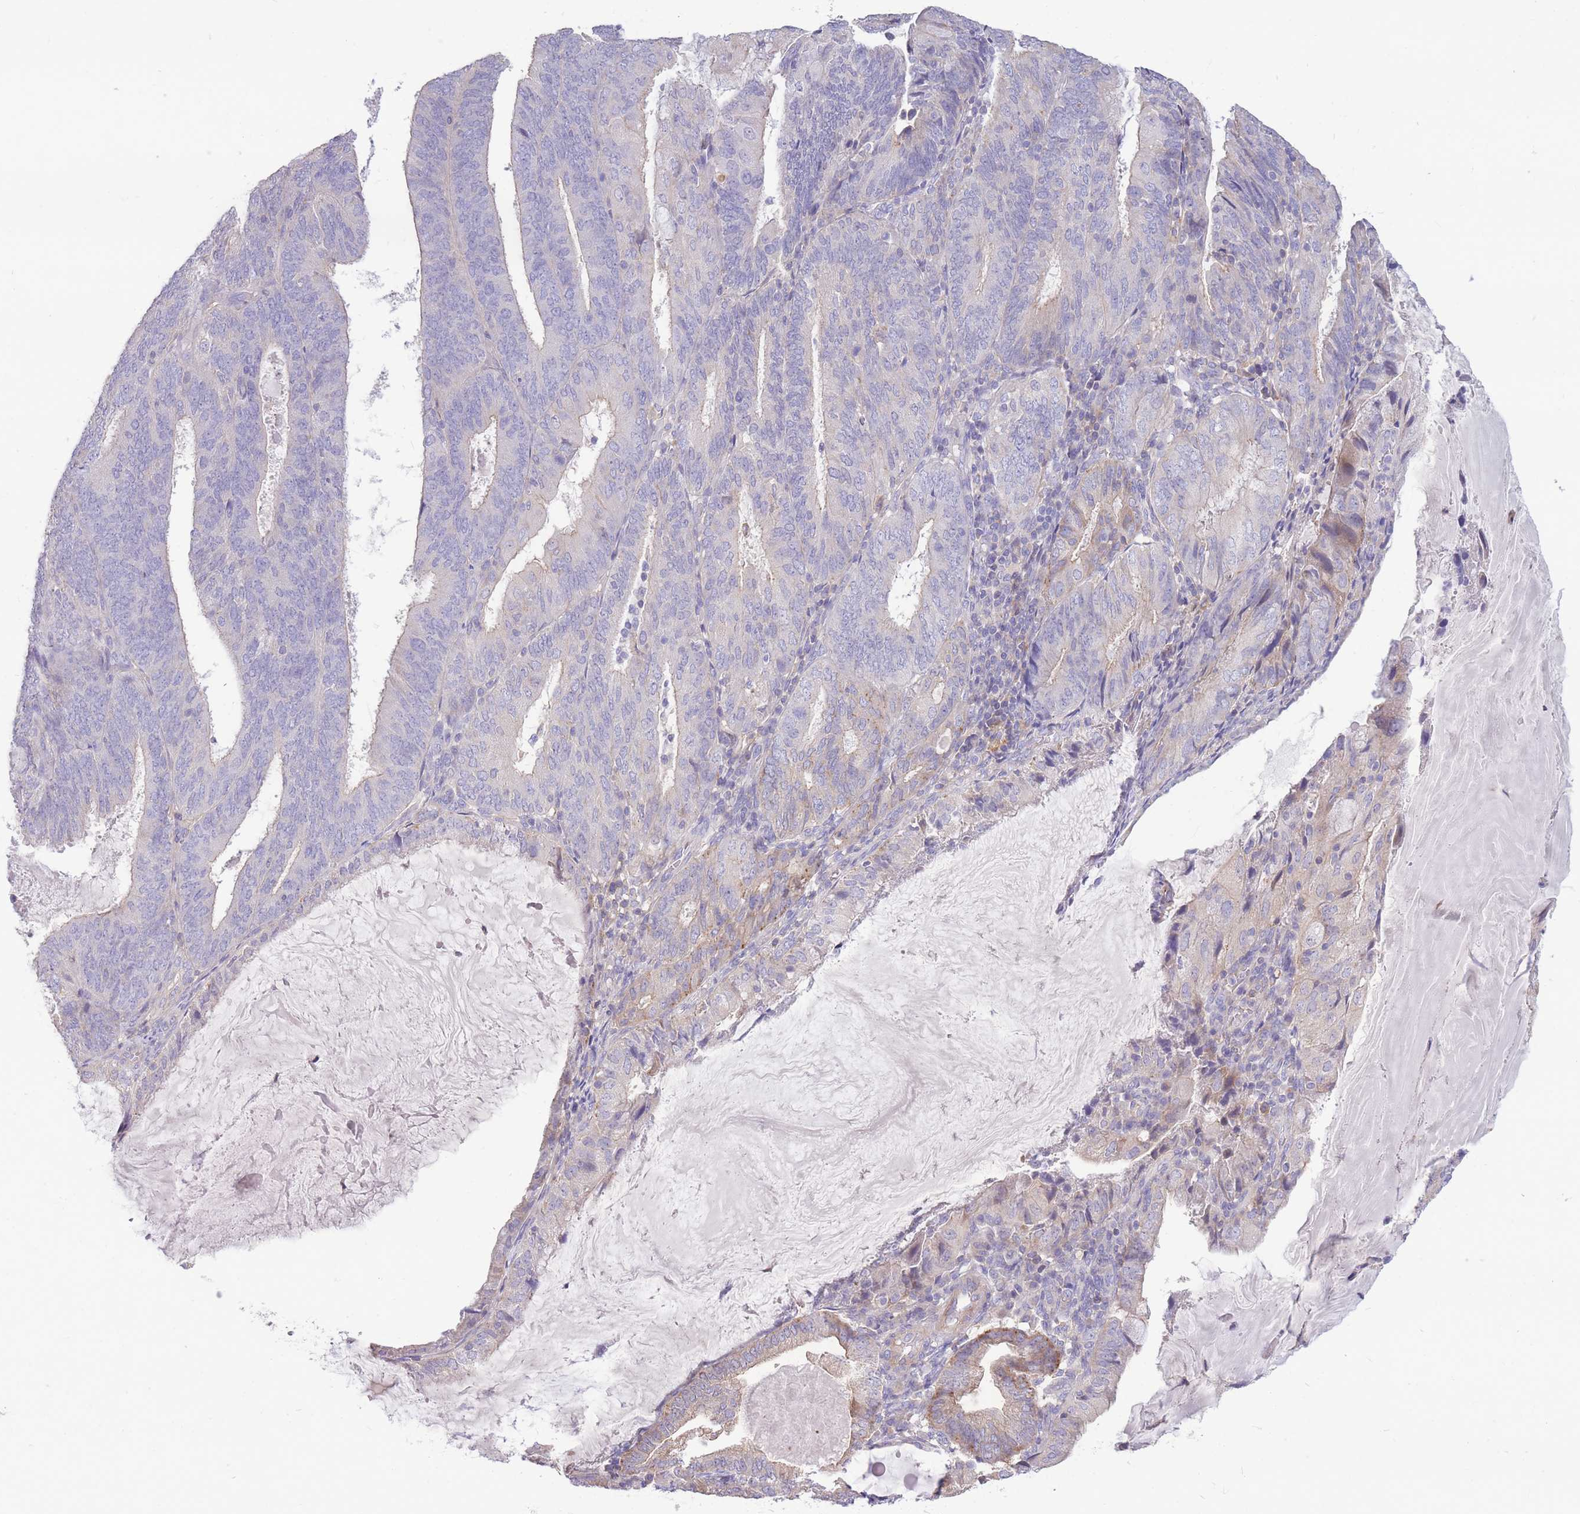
{"staining": {"intensity": "moderate", "quantity": "<25%", "location": "cytoplasmic/membranous"}, "tissue": "endometrial cancer", "cell_type": "Tumor cells", "image_type": "cancer", "snomed": [{"axis": "morphology", "description": "Adenocarcinoma, NOS"}, {"axis": "topography", "description": "Endometrium"}], "caption": "A brown stain labels moderate cytoplasmic/membranous positivity of a protein in human endometrial adenocarcinoma tumor cells.", "gene": "OR5T1", "patient": {"sex": "female", "age": 81}}